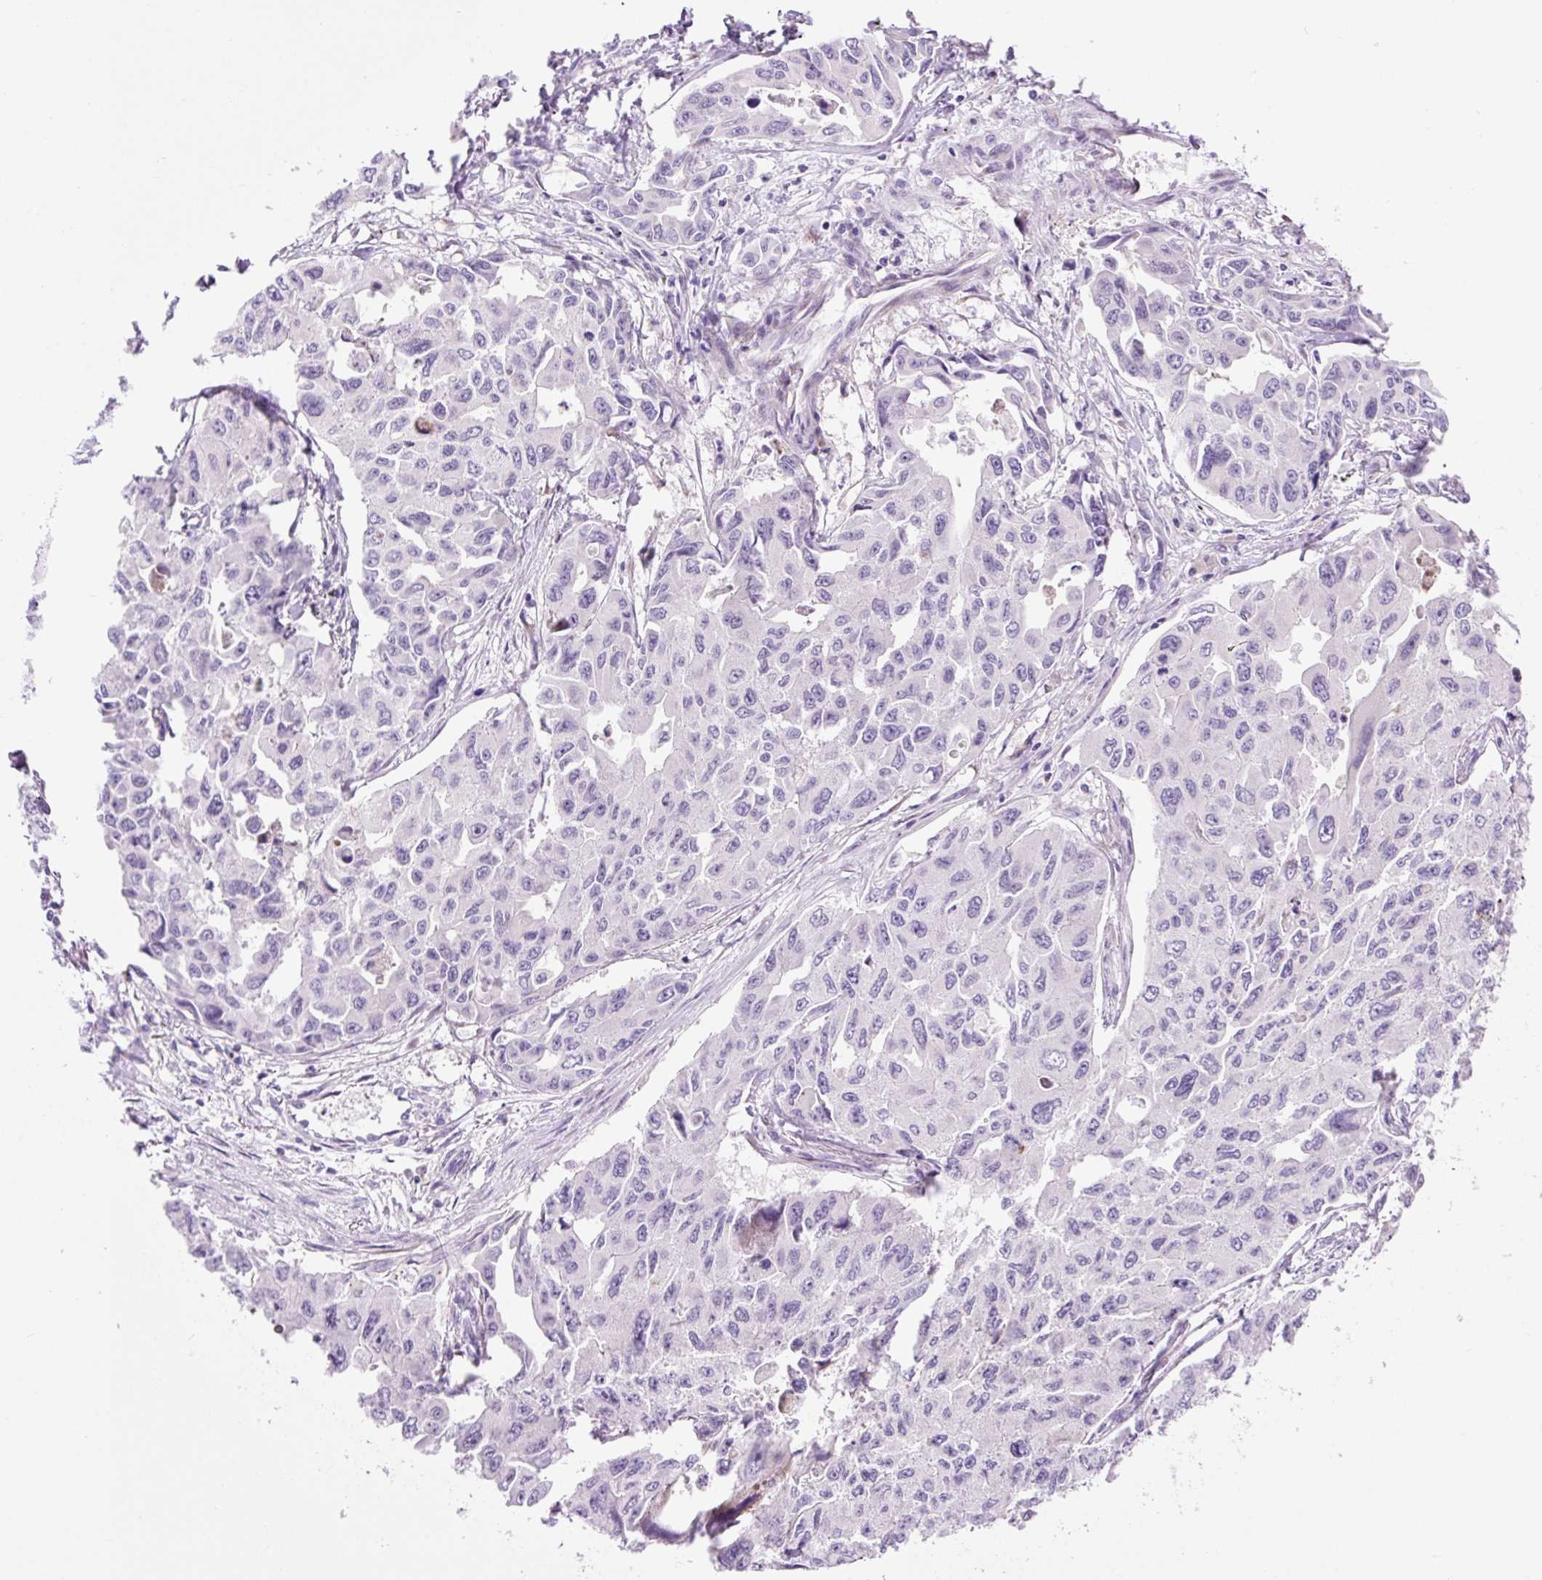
{"staining": {"intensity": "negative", "quantity": "none", "location": "none"}, "tissue": "lung cancer", "cell_type": "Tumor cells", "image_type": "cancer", "snomed": [{"axis": "morphology", "description": "Adenocarcinoma, NOS"}, {"axis": "topography", "description": "Lung"}], "caption": "This is an immunohistochemistry histopathology image of lung cancer (adenocarcinoma). There is no expression in tumor cells.", "gene": "ZNF121", "patient": {"sex": "male", "age": 64}}